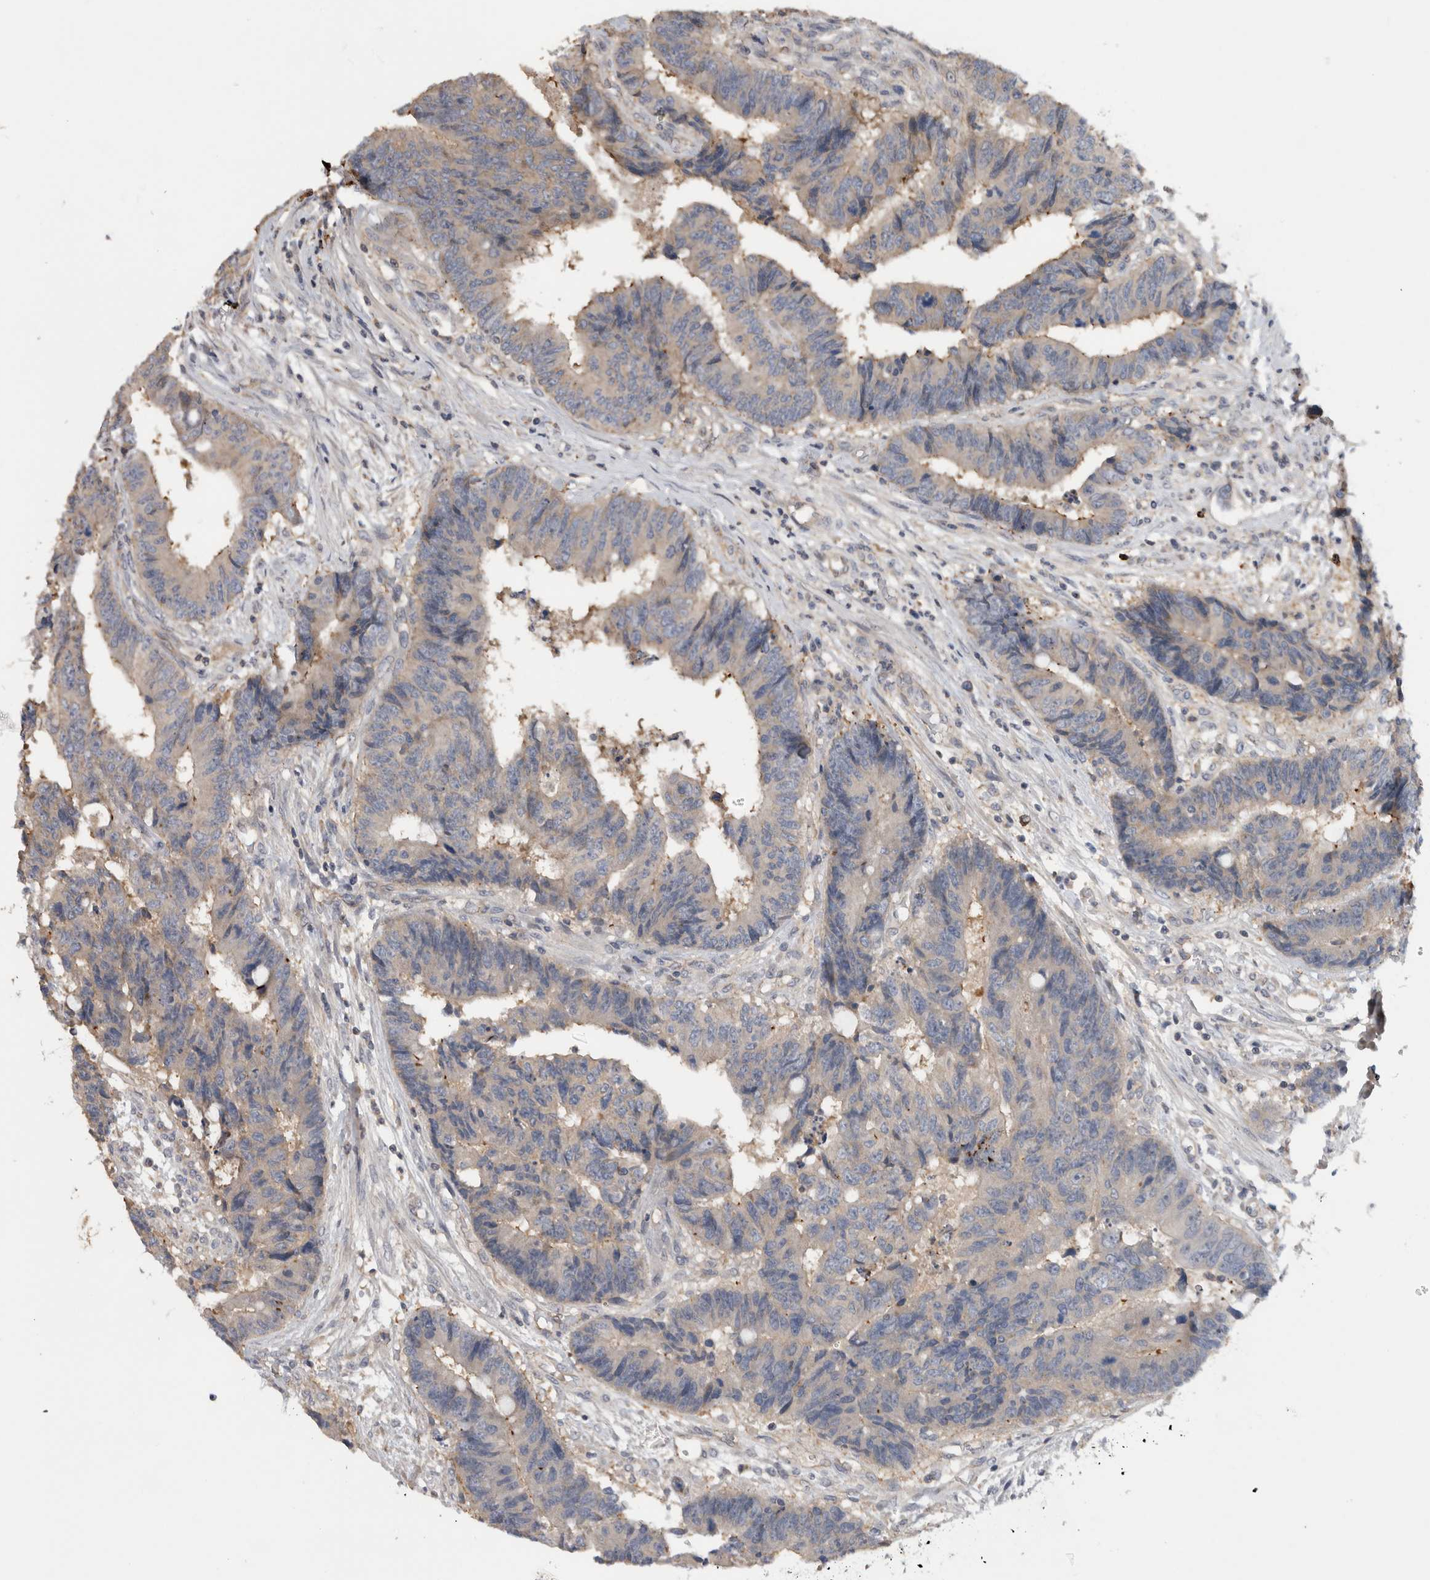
{"staining": {"intensity": "negative", "quantity": "none", "location": "none"}, "tissue": "colorectal cancer", "cell_type": "Tumor cells", "image_type": "cancer", "snomed": [{"axis": "morphology", "description": "Adenocarcinoma, NOS"}, {"axis": "topography", "description": "Rectum"}], "caption": "Colorectal adenocarcinoma was stained to show a protein in brown. There is no significant positivity in tumor cells.", "gene": "TARBP1", "patient": {"sex": "male", "age": 84}}